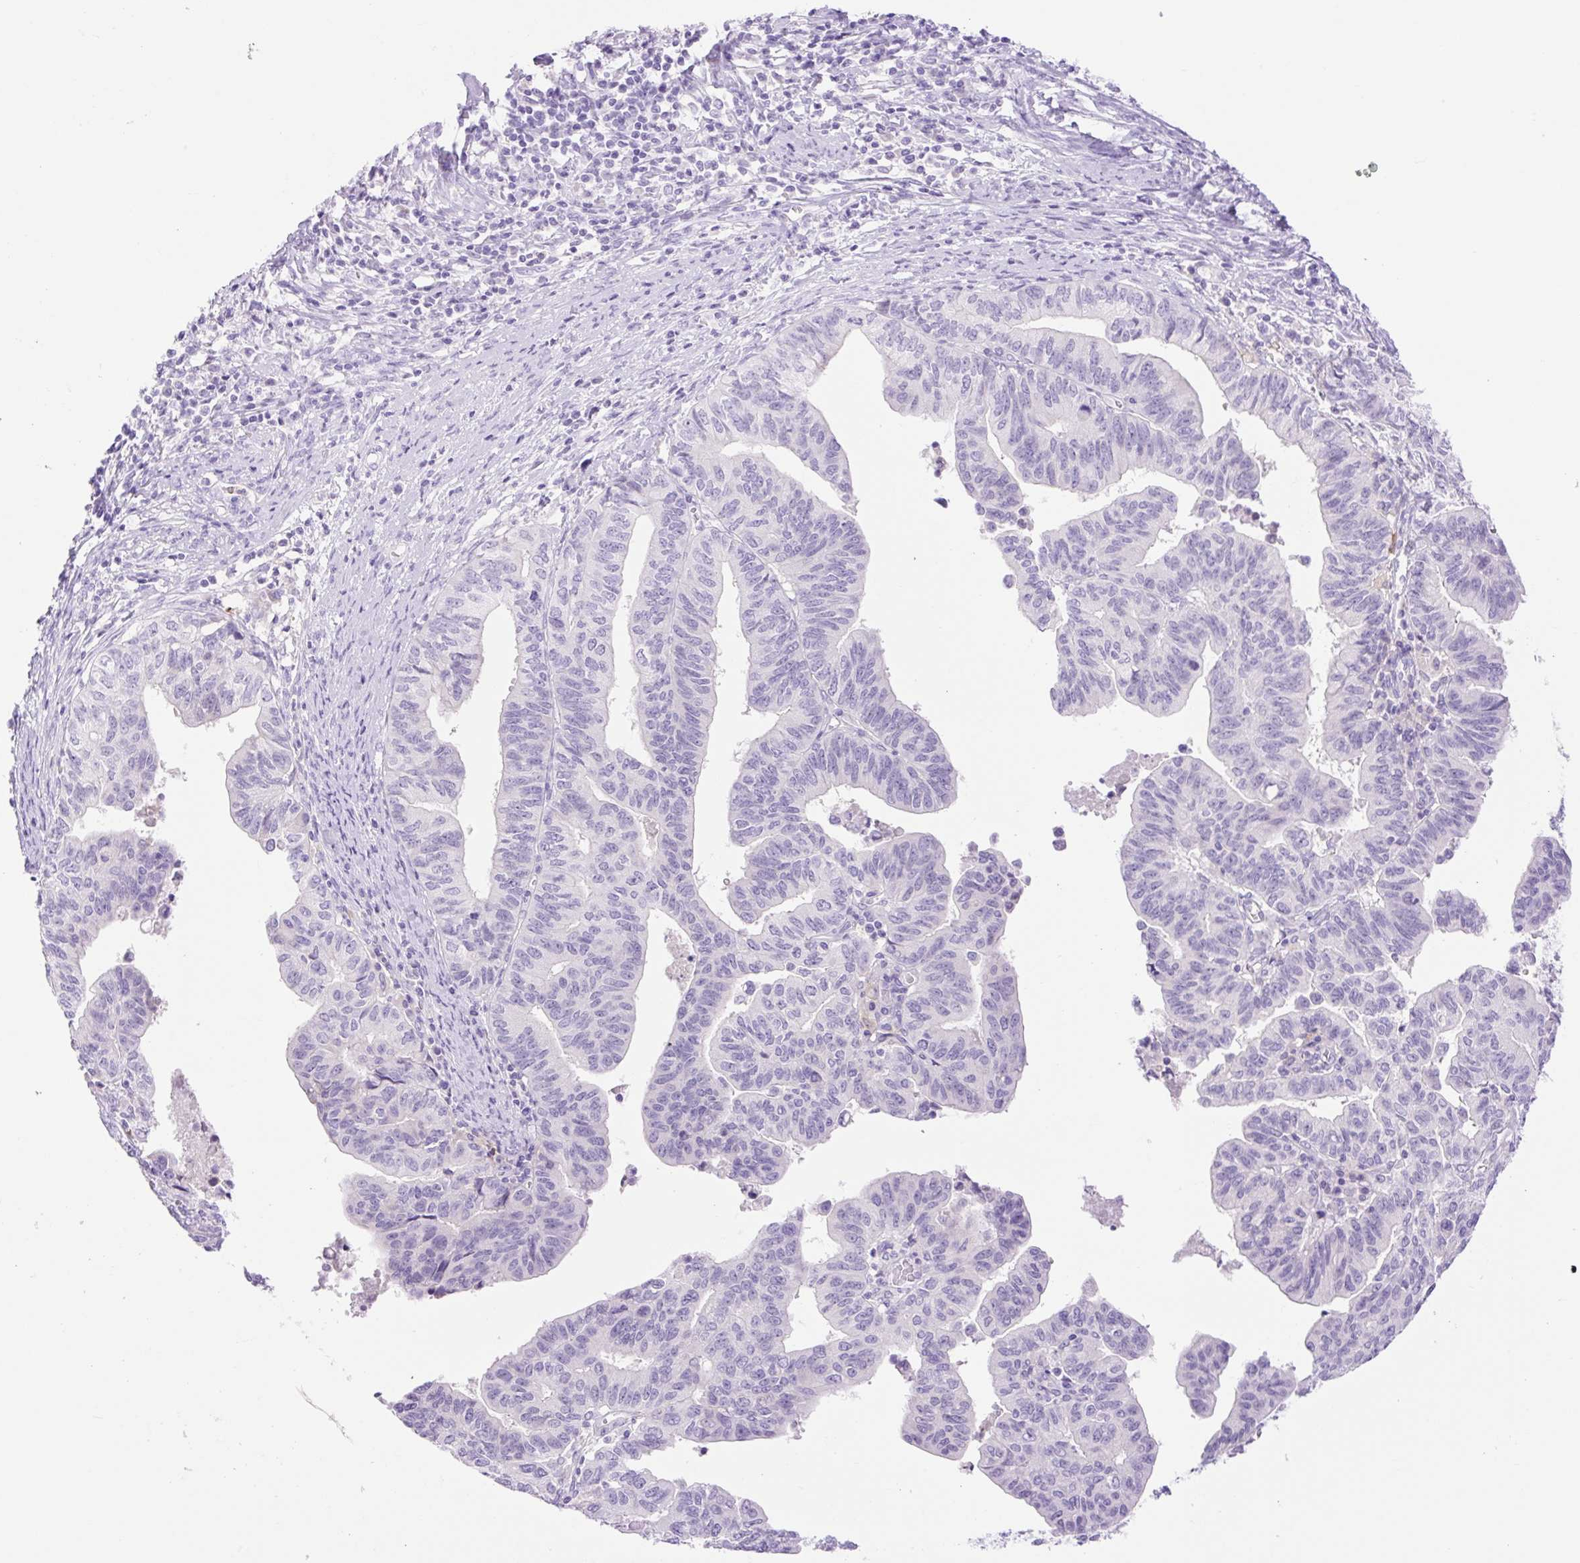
{"staining": {"intensity": "negative", "quantity": "none", "location": "none"}, "tissue": "endometrial cancer", "cell_type": "Tumor cells", "image_type": "cancer", "snomed": [{"axis": "morphology", "description": "Adenocarcinoma, NOS"}, {"axis": "topography", "description": "Endometrium"}], "caption": "The immunohistochemistry micrograph has no significant expression in tumor cells of adenocarcinoma (endometrial) tissue. (DAB (3,3'-diaminobenzidine) immunohistochemistry (IHC) visualized using brightfield microscopy, high magnification).", "gene": "SLC25A40", "patient": {"sex": "female", "age": 65}}